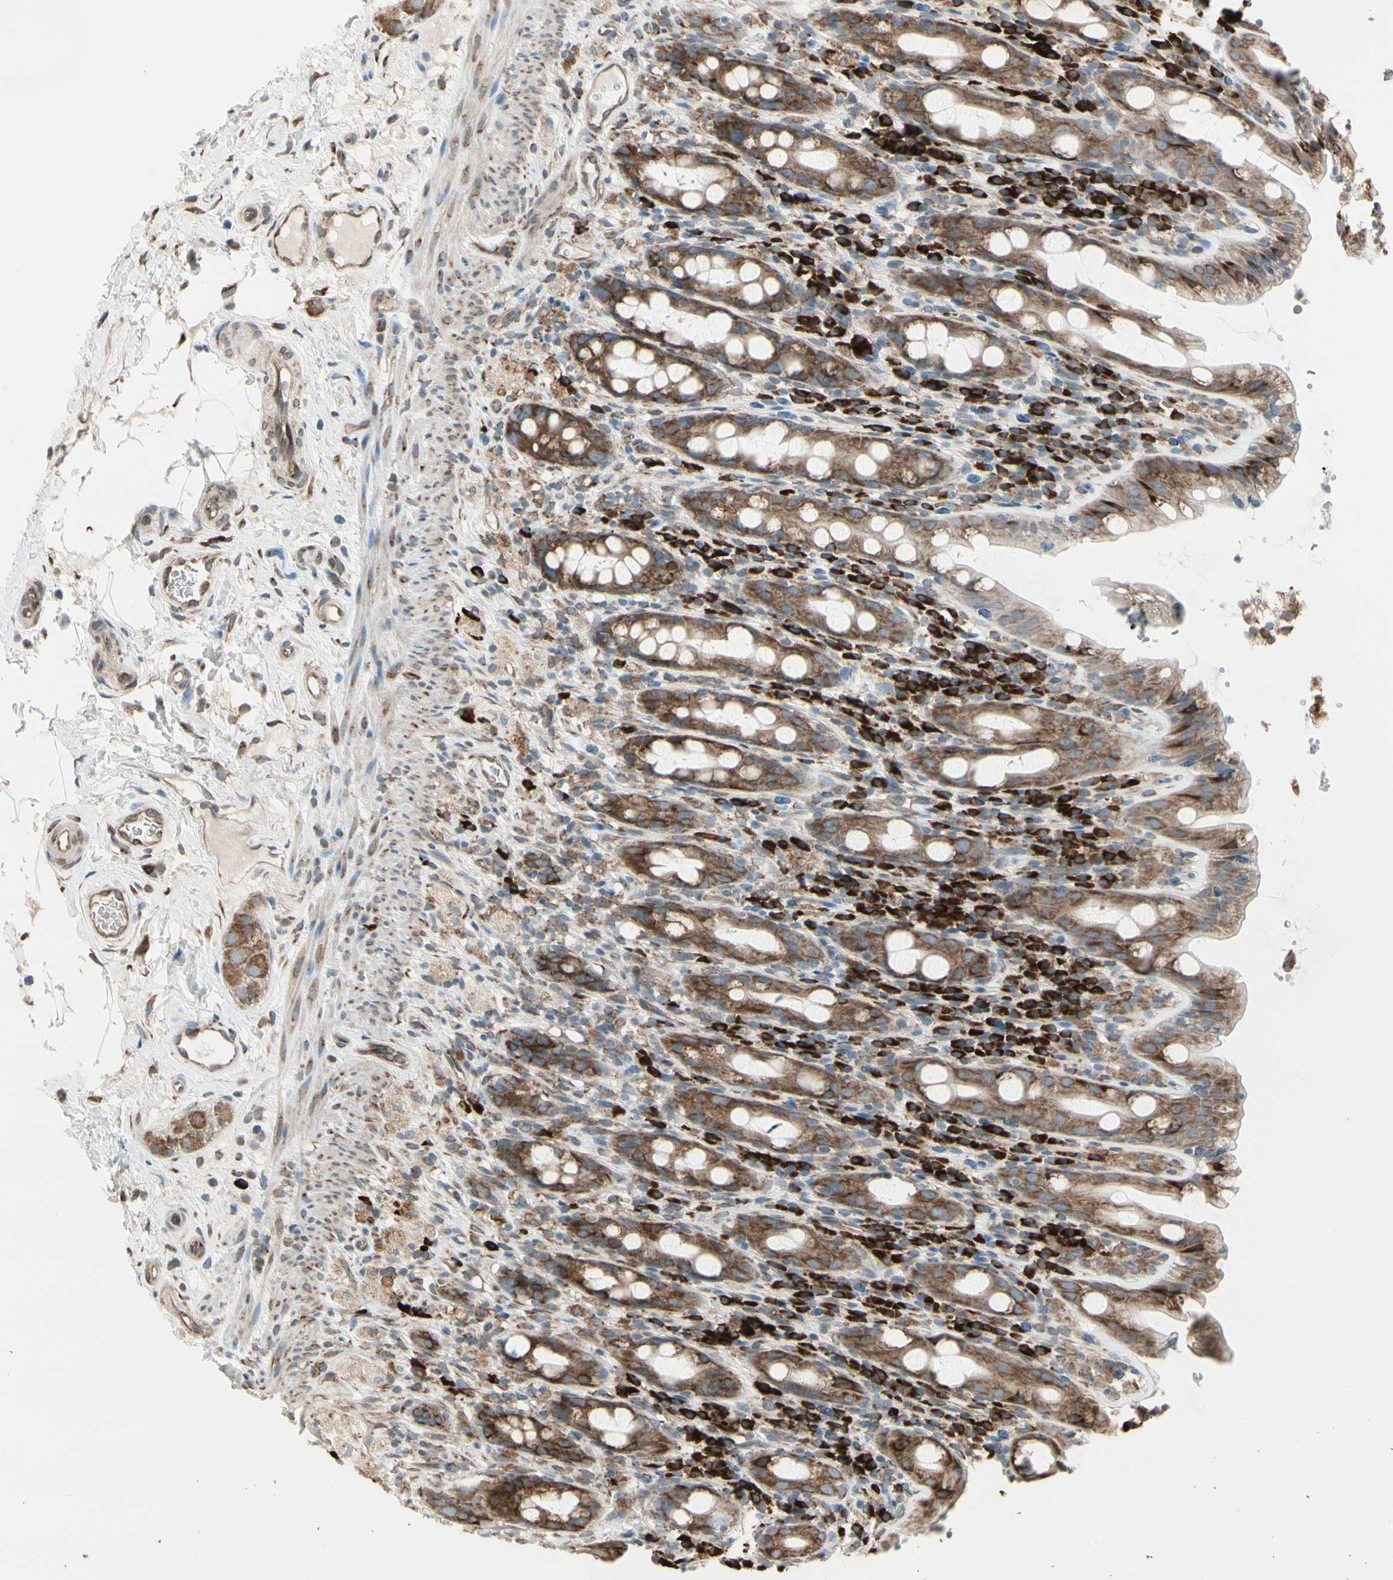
{"staining": {"intensity": "strong", "quantity": ">75%", "location": "cytoplasmic/membranous"}, "tissue": "rectum", "cell_type": "Glandular cells", "image_type": "normal", "snomed": [{"axis": "morphology", "description": "Normal tissue, NOS"}, {"axis": "topography", "description": "Rectum"}], "caption": "Immunohistochemistry image of benign rectum: rectum stained using immunohistochemistry reveals high levels of strong protein expression localized specifically in the cytoplasmic/membranous of glandular cells, appearing as a cytoplasmic/membranous brown color.", "gene": "FNDC3A", "patient": {"sex": "male", "age": 44}}